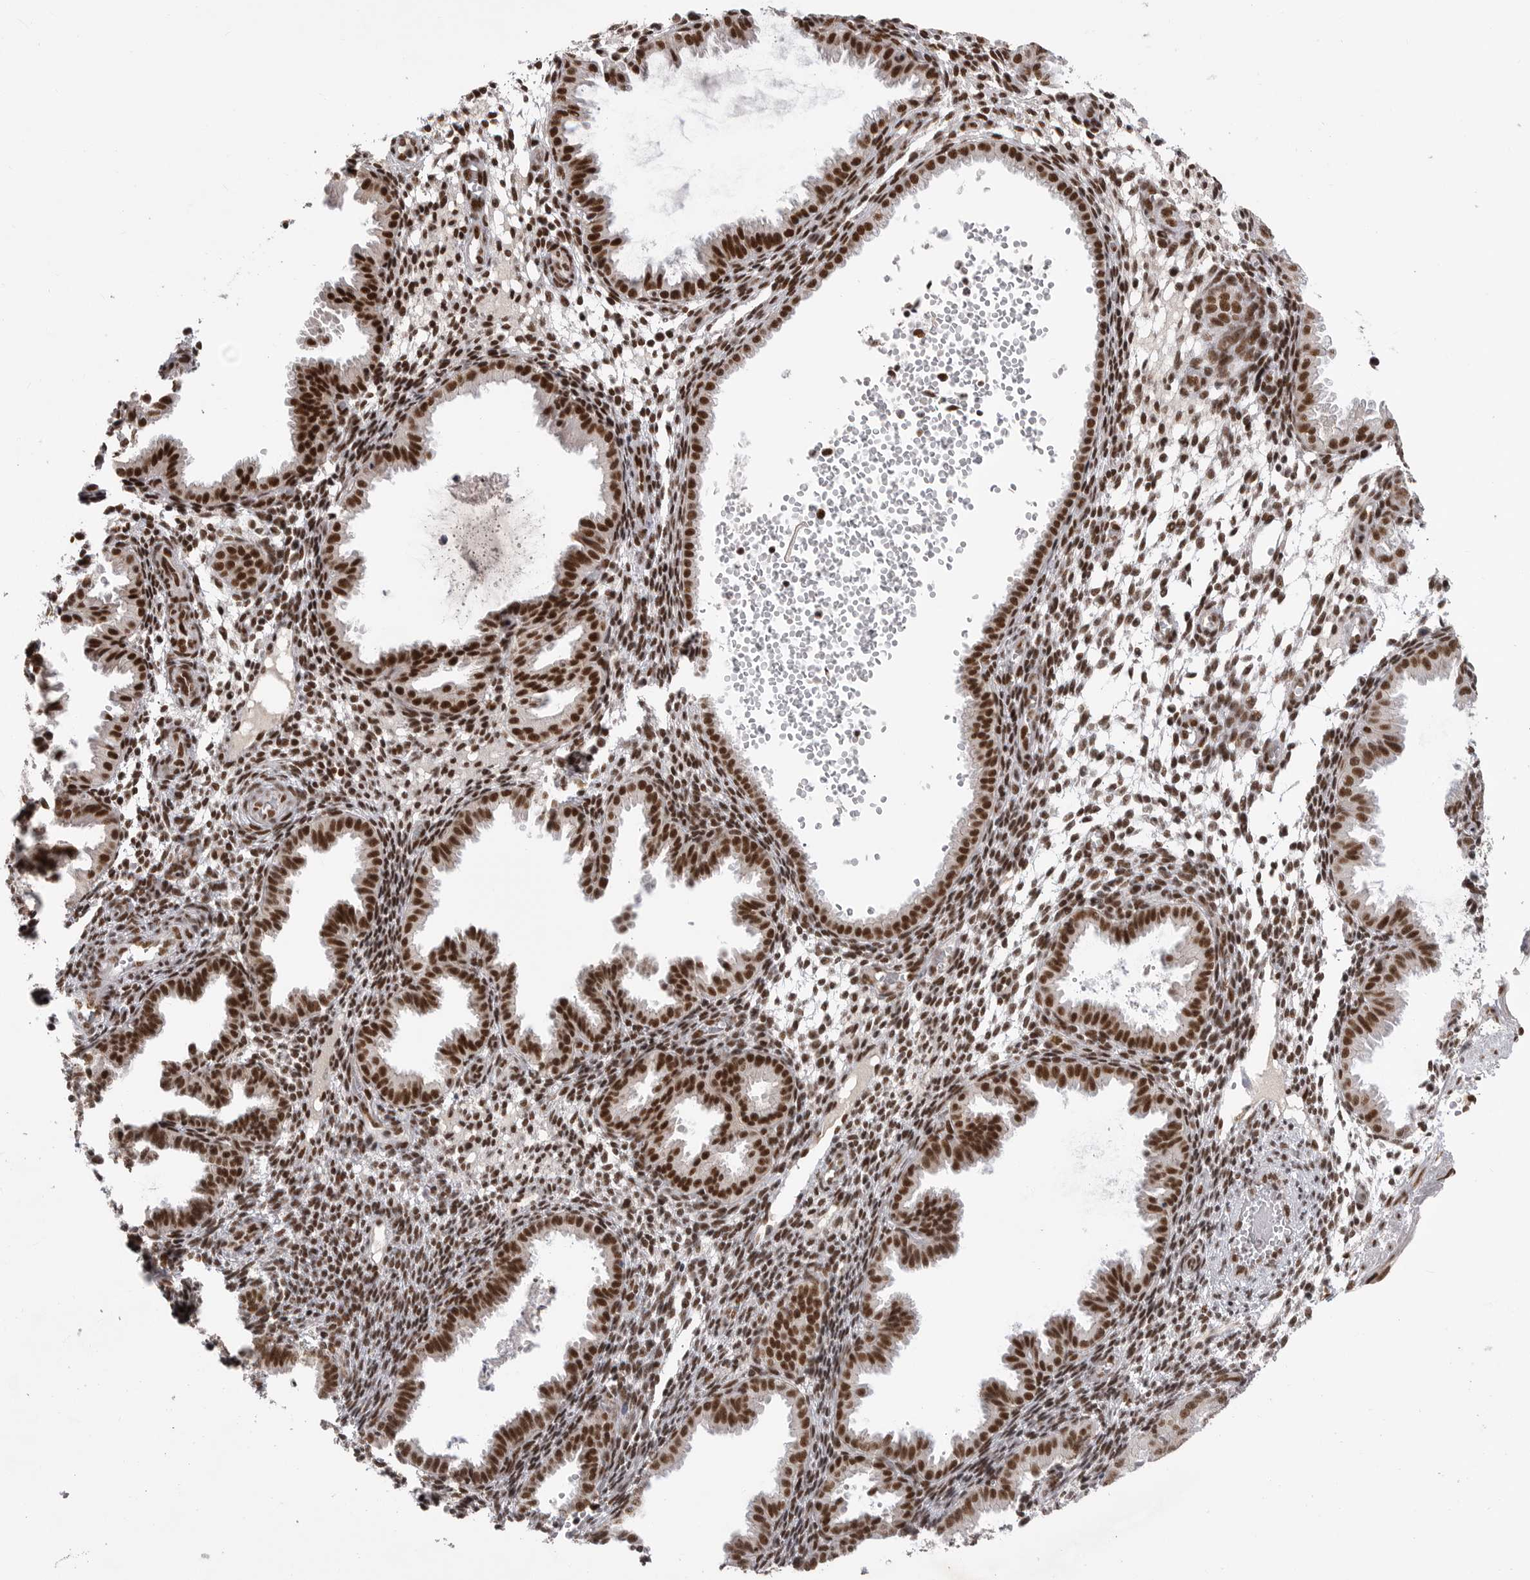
{"staining": {"intensity": "moderate", "quantity": ">75%", "location": "nuclear"}, "tissue": "endometrium", "cell_type": "Cells in endometrial stroma", "image_type": "normal", "snomed": [{"axis": "morphology", "description": "Normal tissue, NOS"}, {"axis": "topography", "description": "Endometrium"}], "caption": "A photomicrograph of human endometrium stained for a protein displays moderate nuclear brown staining in cells in endometrial stroma.", "gene": "PPP1R8", "patient": {"sex": "female", "age": 33}}